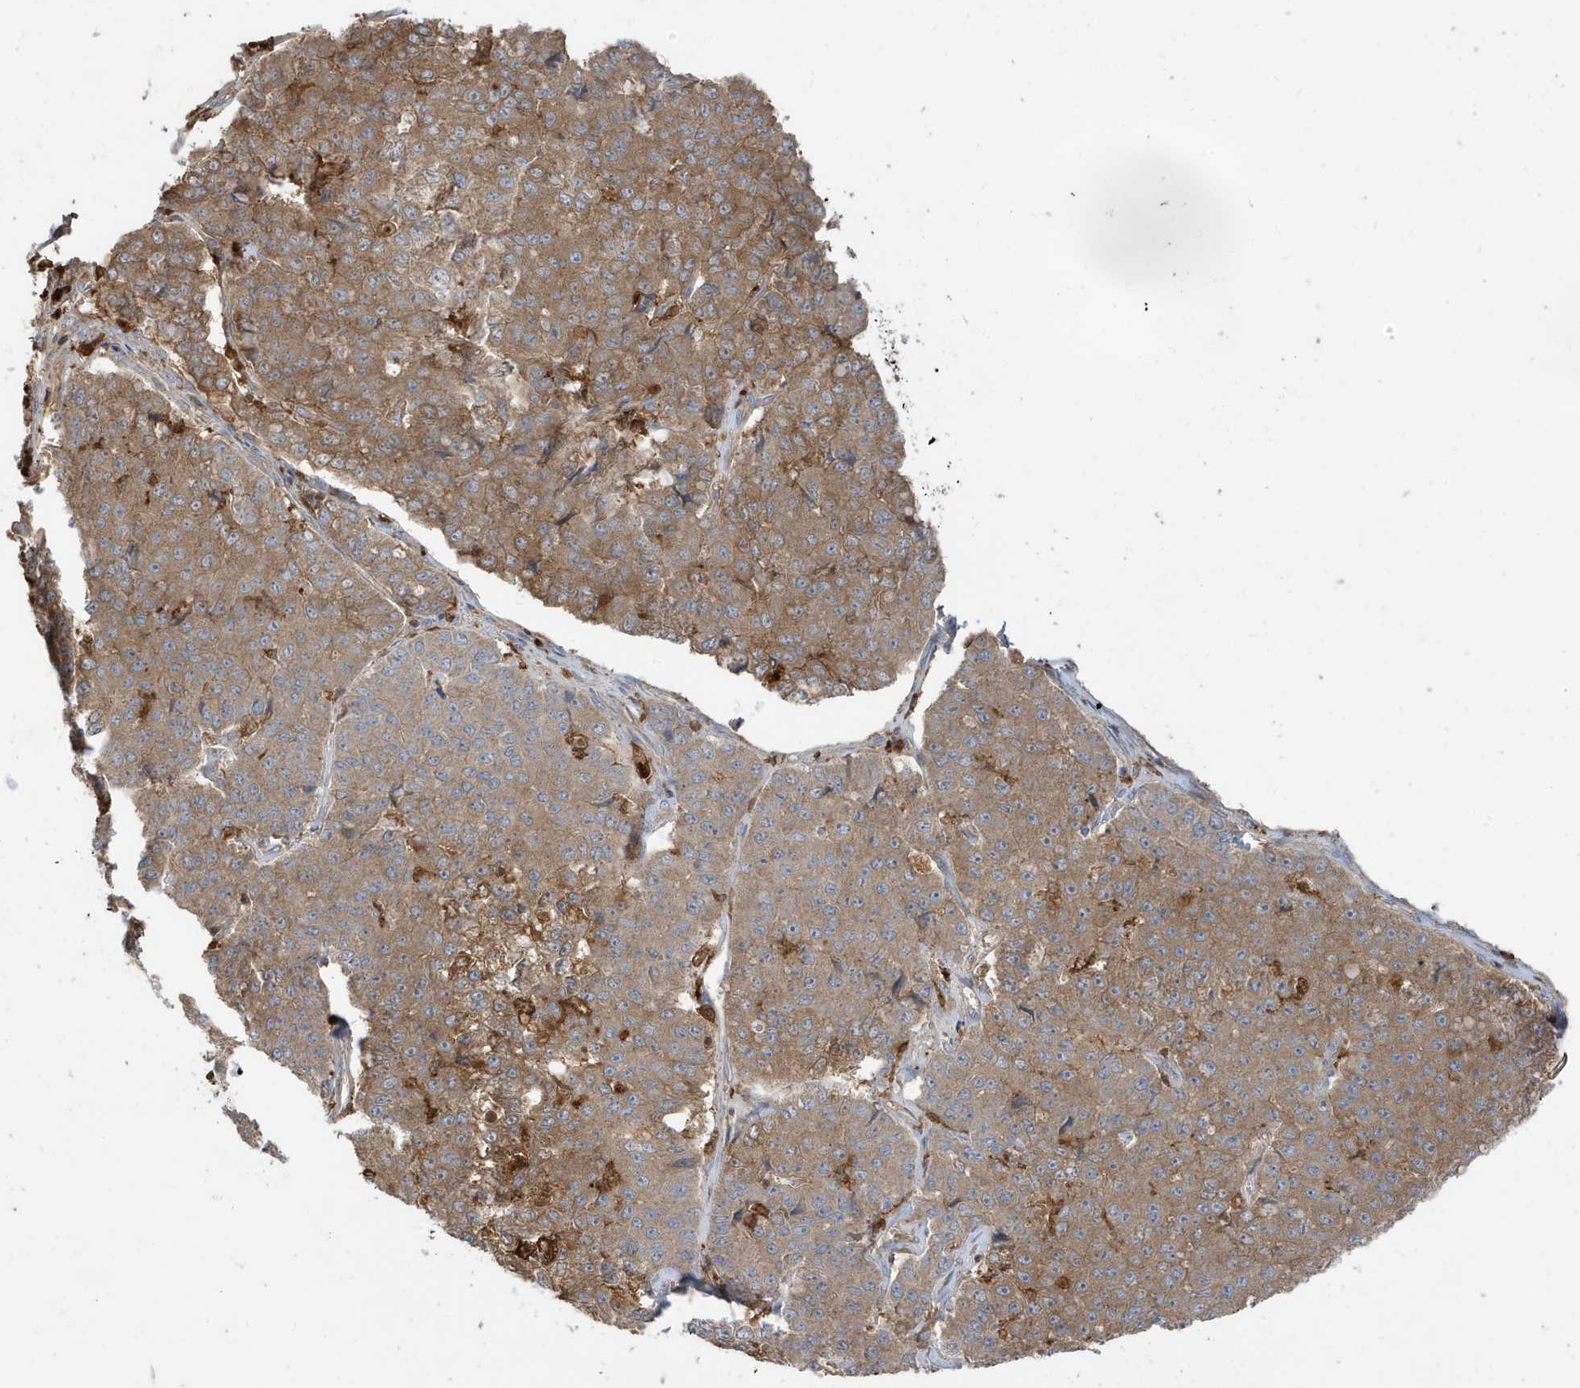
{"staining": {"intensity": "moderate", "quantity": ">75%", "location": "cytoplasmic/membranous"}, "tissue": "pancreatic cancer", "cell_type": "Tumor cells", "image_type": "cancer", "snomed": [{"axis": "morphology", "description": "Adenocarcinoma, NOS"}, {"axis": "topography", "description": "Pancreas"}], "caption": "Immunohistochemistry (IHC) image of neoplastic tissue: pancreatic adenocarcinoma stained using immunohistochemistry shows medium levels of moderate protein expression localized specifically in the cytoplasmic/membranous of tumor cells, appearing as a cytoplasmic/membranous brown color.", "gene": "ABTB1", "patient": {"sex": "male", "age": 50}}